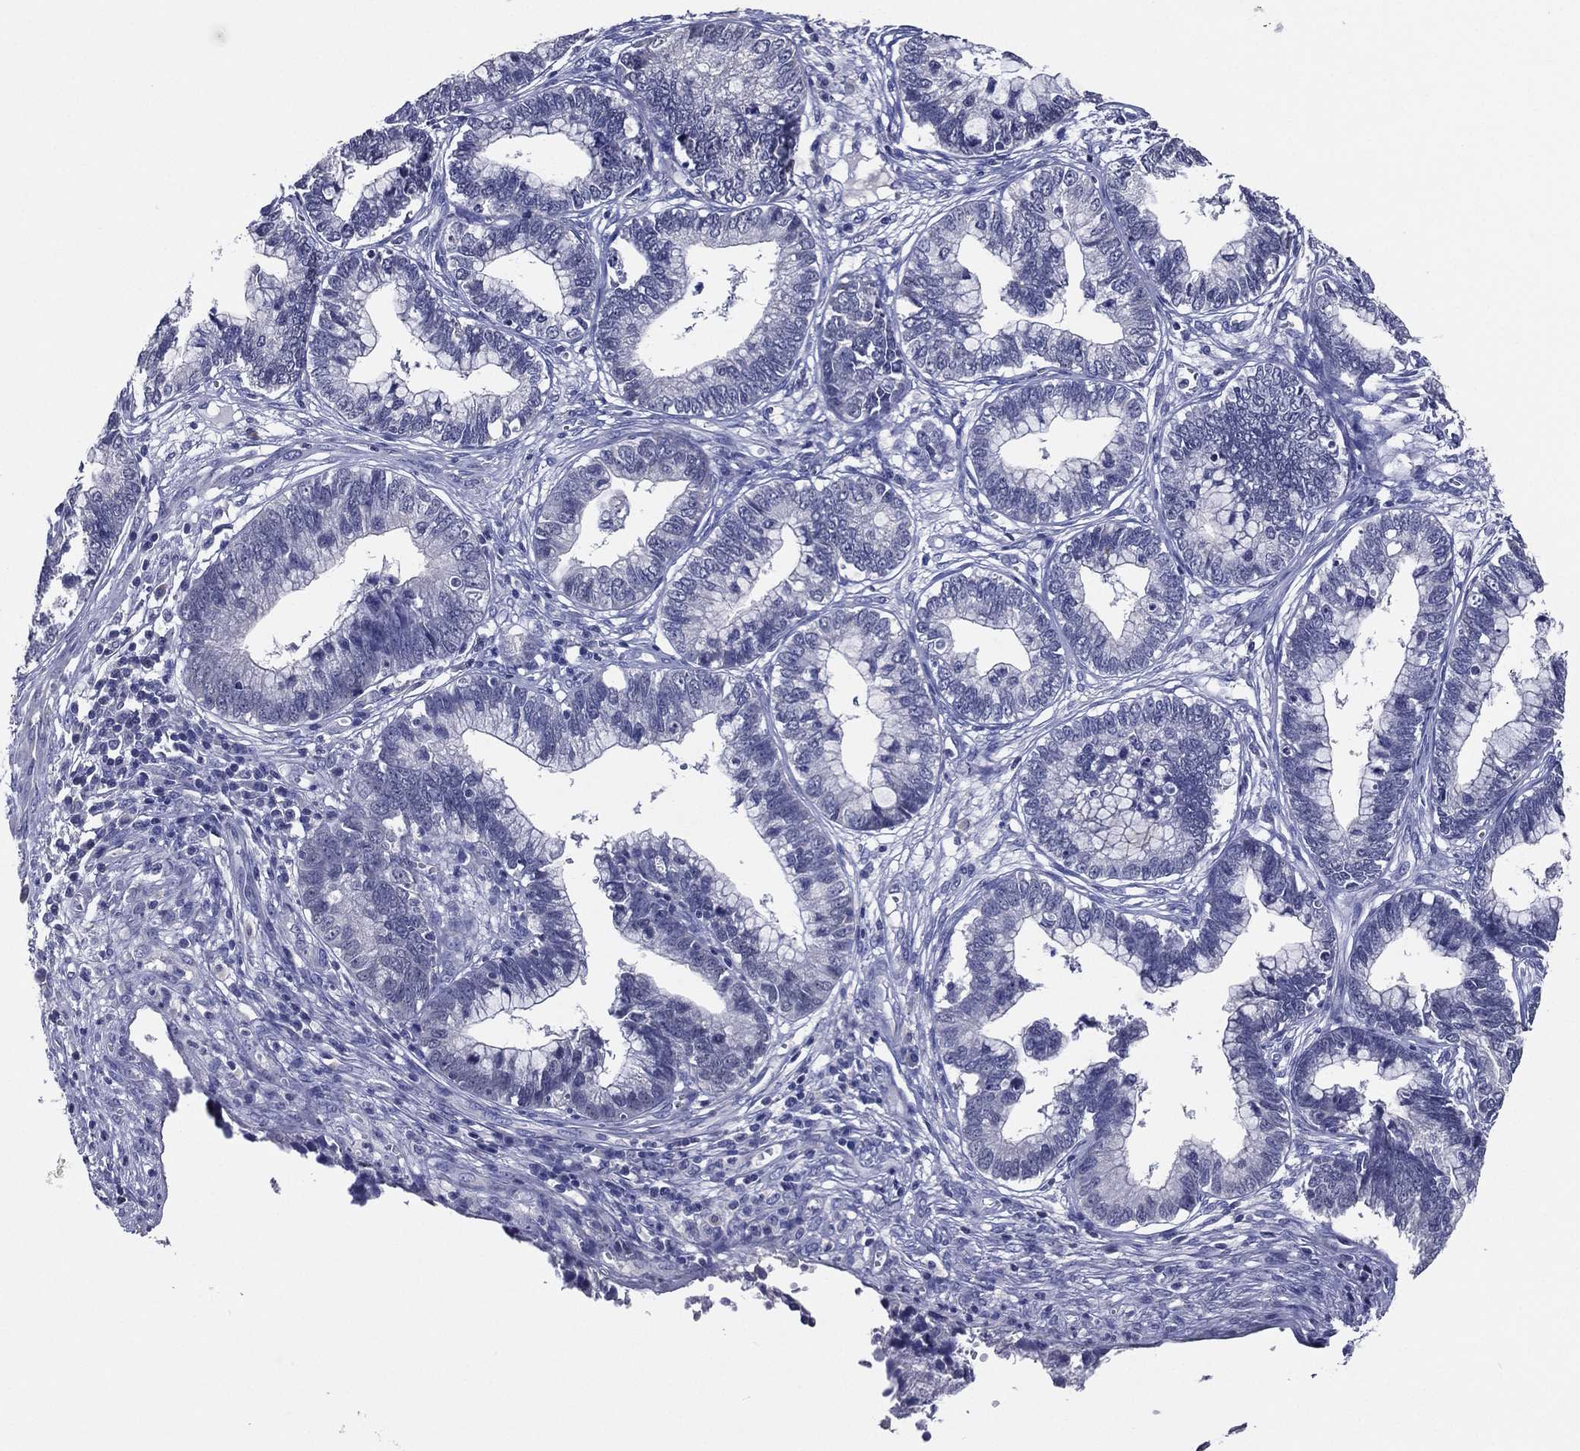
{"staining": {"intensity": "negative", "quantity": "none", "location": "none"}, "tissue": "cervical cancer", "cell_type": "Tumor cells", "image_type": "cancer", "snomed": [{"axis": "morphology", "description": "Adenocarcinoma, NOS"}, {"axis": "topography", "description": "Cervix"}], "caption": "A histopathology image of human cervical adenocarcinoma is negative for staining in tumor cells.", "gene": "TFAP2A", "patient": {"sex": "female", "age": 44}}